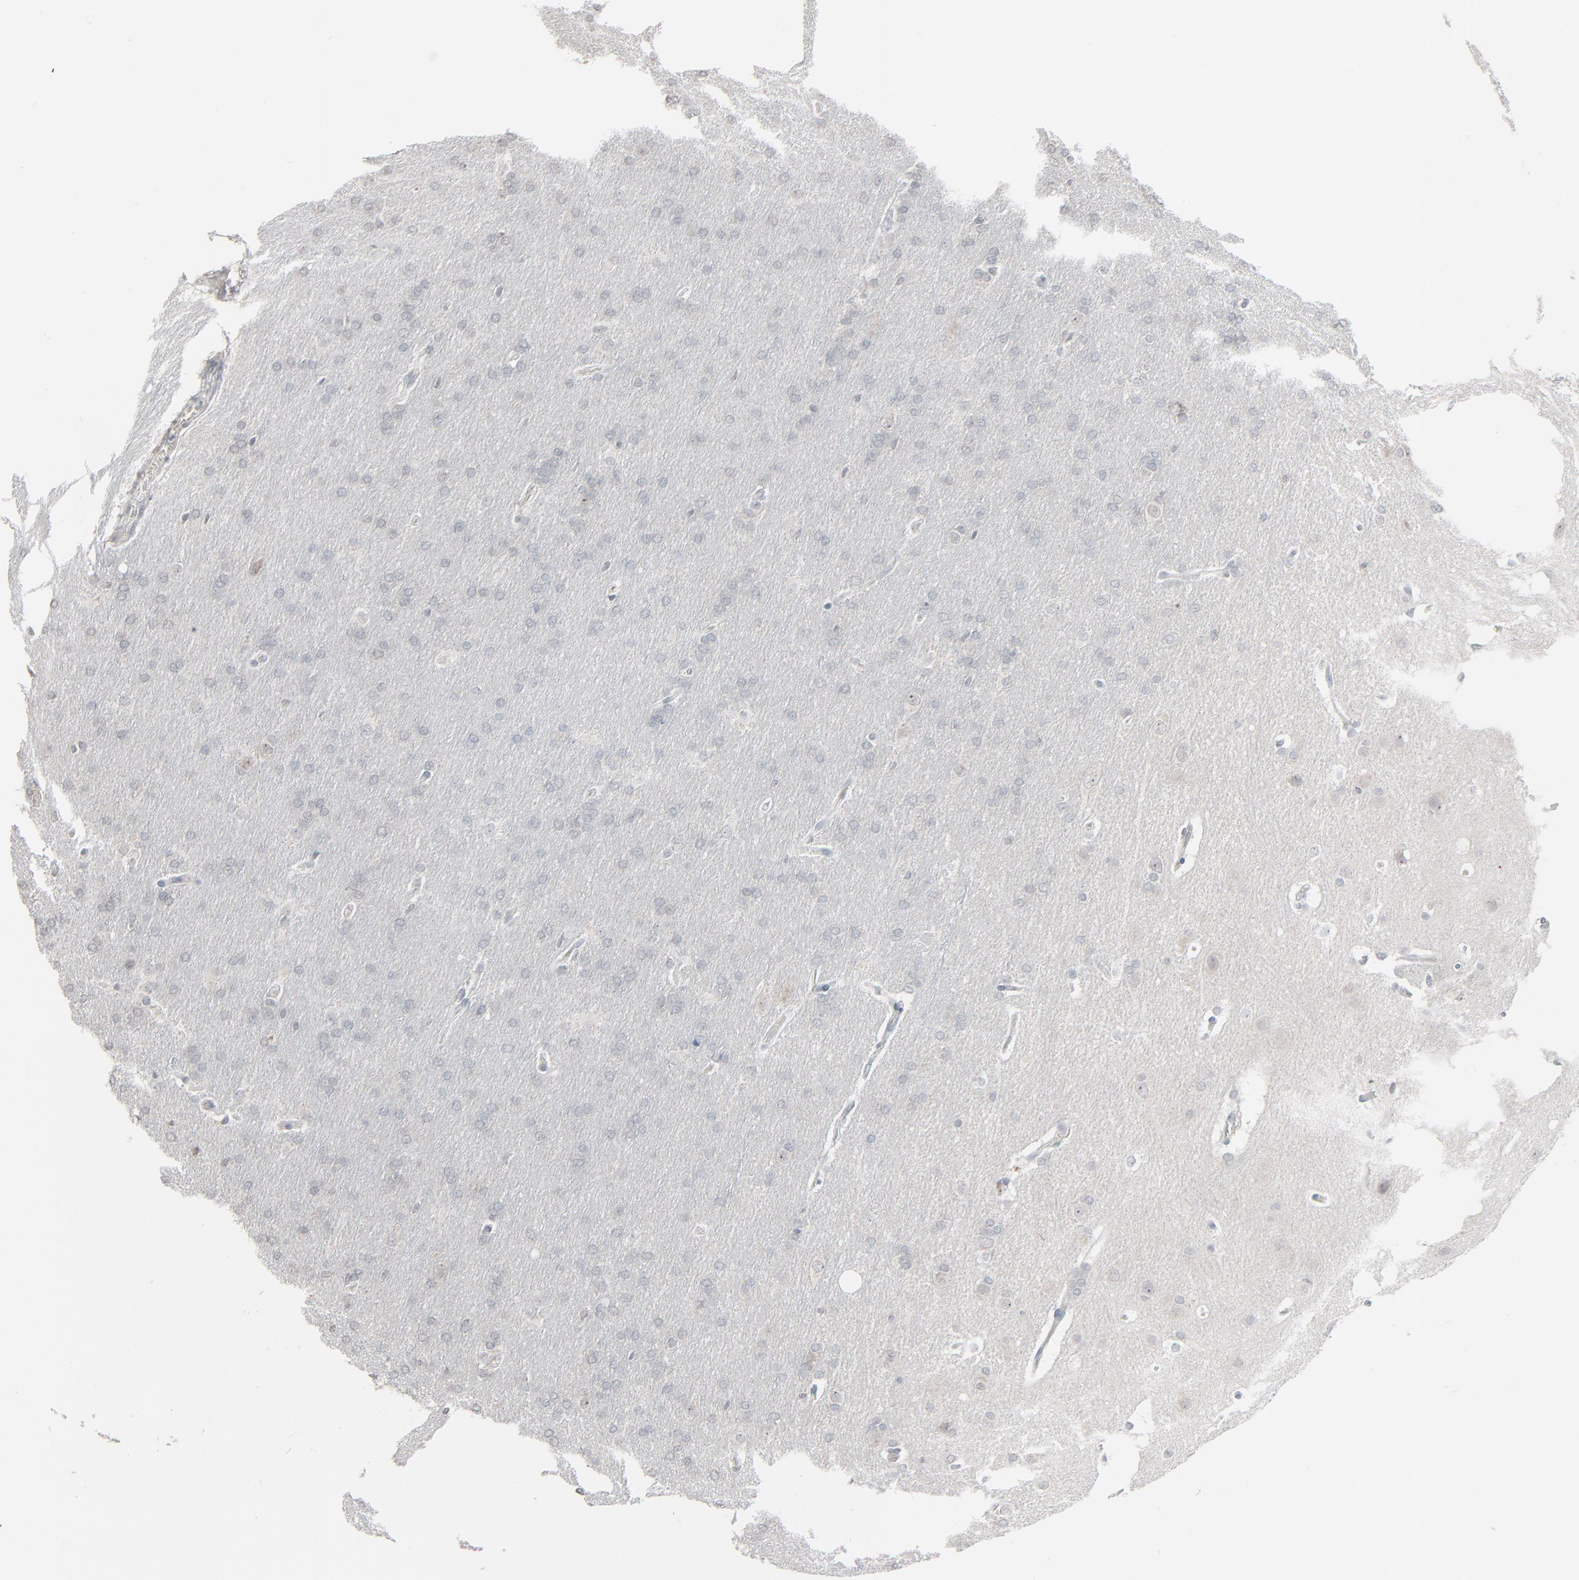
{"staining": {"intensity": "negative", "quantity": "none", "location": "none"}, "tissue": "glioma", "cell_type": "Tumor cells", "image_type": "cancer", "snomed": [{"axis": "morphology", "description": "Glioma, malignant, Low grade"}, {"axis": "topography", "description": "Brain"}], "caption": "Human glioma stained for a protein using immunohistochemistry displays no expression in tumor cells.", "gene": "SAGE1", "patient": {"sex": "female", "age": 32}}